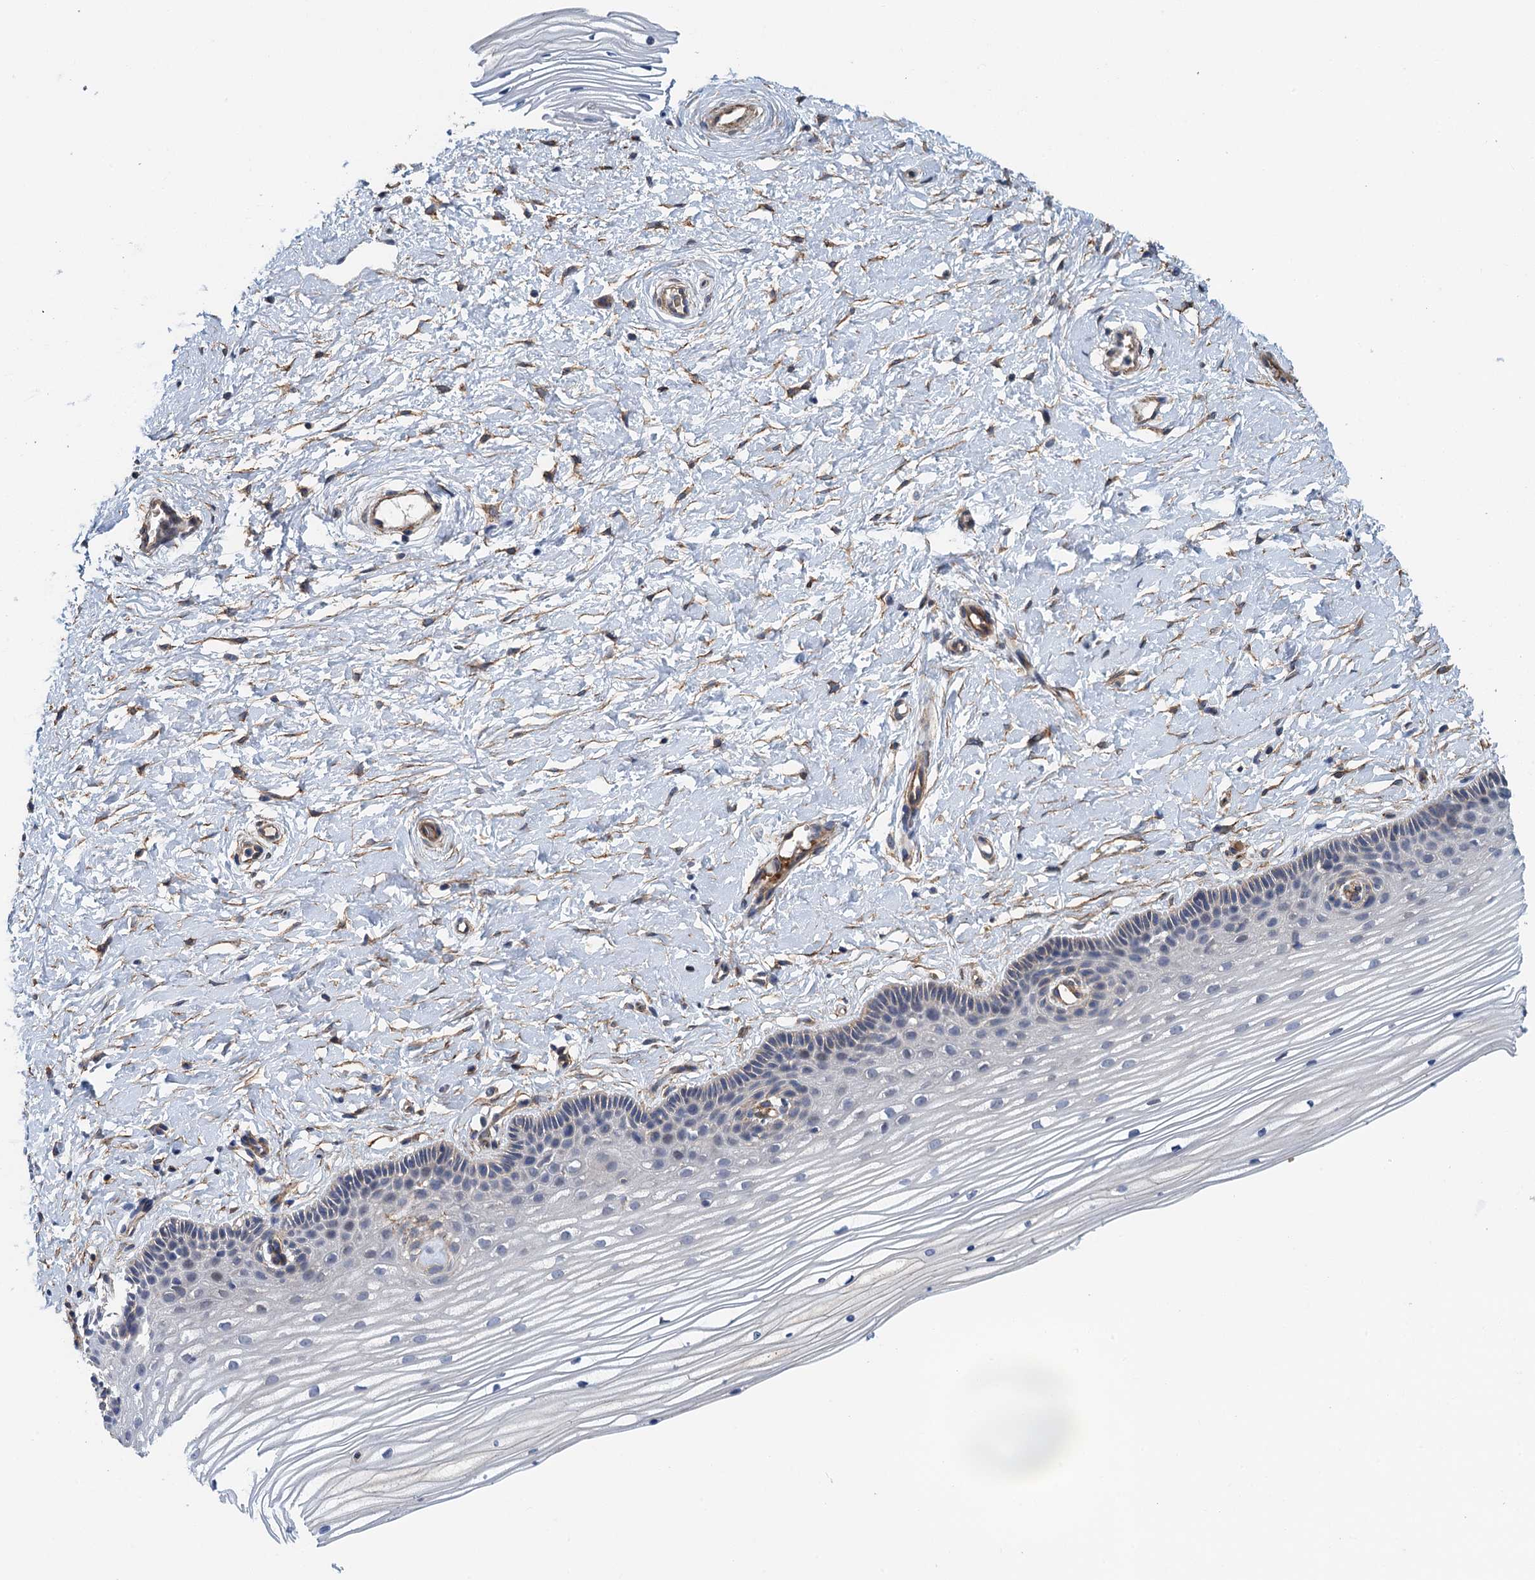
{"staining": {"intensity": "negative", "quantity": "none", "location": "none"}, "tissue": "vagina", "cell_type": "Squamous epithelial cells", "image_type": "normal", "snomed": [{"axis": "morphology", "description": "Normal tissue, NOS"}, {"axis": "topography", "description": "Vagina"}, {"axis": "topography", "description": "Cervix"}], "caption": "Human vagina stained for a protein using IHC displays no expression in squamous epithelial cells.", "gene": "RSAD2", "patient": {"sex": "female", "age": 40}}